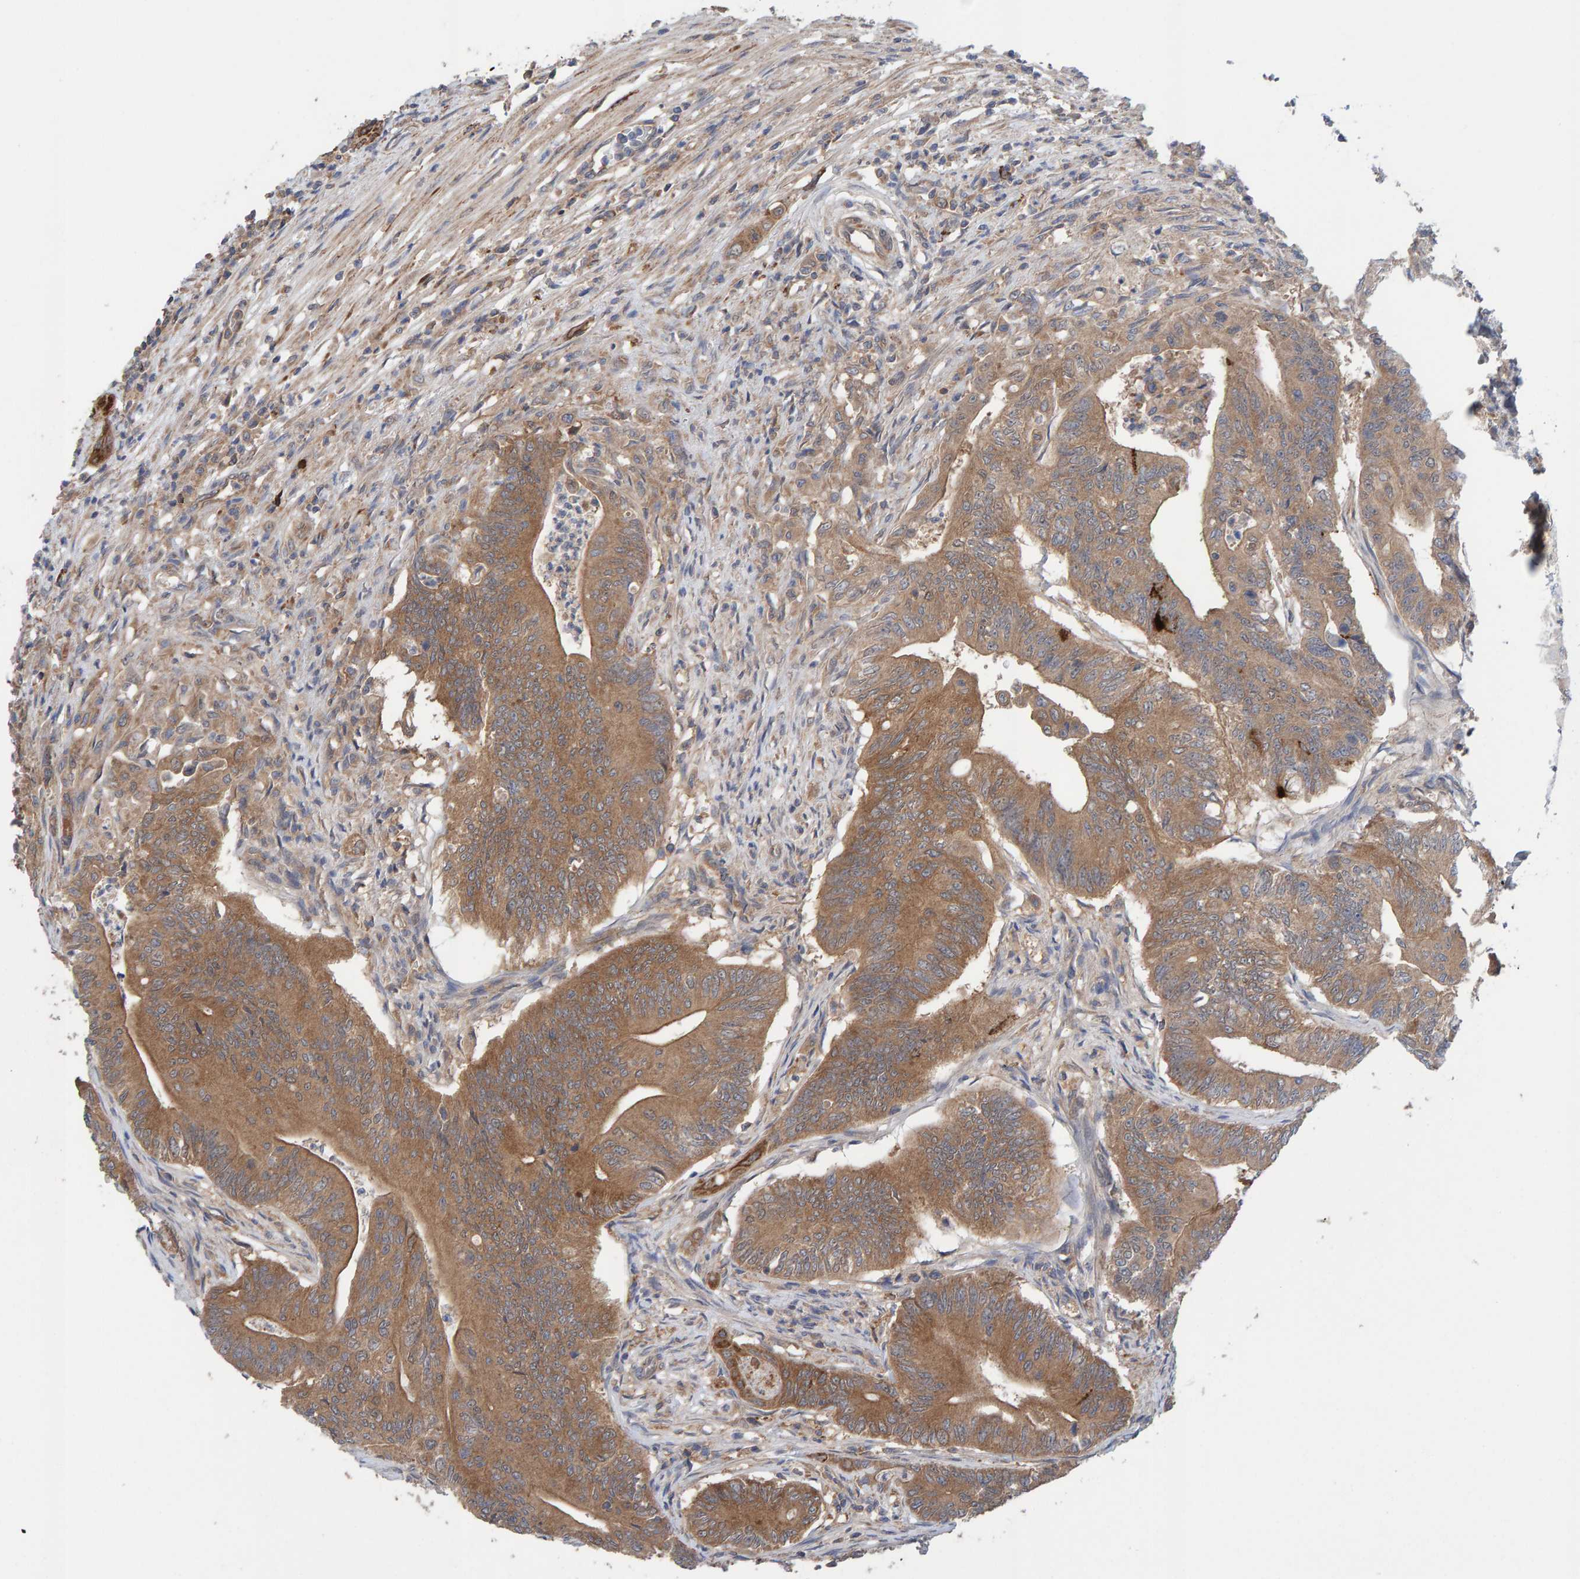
{"staining": {"intensity": "moderate", "quantity": ">75%", "location": "cytoplasmic/membranous"}, "tissue": "colorectal cancer", "cell_type": "Tumor cells", "image_type": "cancer", "snomed": [{"axis": "morphology", "description": "Adenoma, NOS"}, {"axis": "morphology", "description": "Adenocarcinoma, NOS"}, {"axis": "topography", "description": "Colon"}], "caption": "Moderate cytoplasmic/membranous expression is appreciated in about >75% of tumor cells in colorectal adenoma. (IHC, brightfield microscopy, high magnification).", "gene": "LRSAM1", "patient": {"sex": "male", "age": 79}}